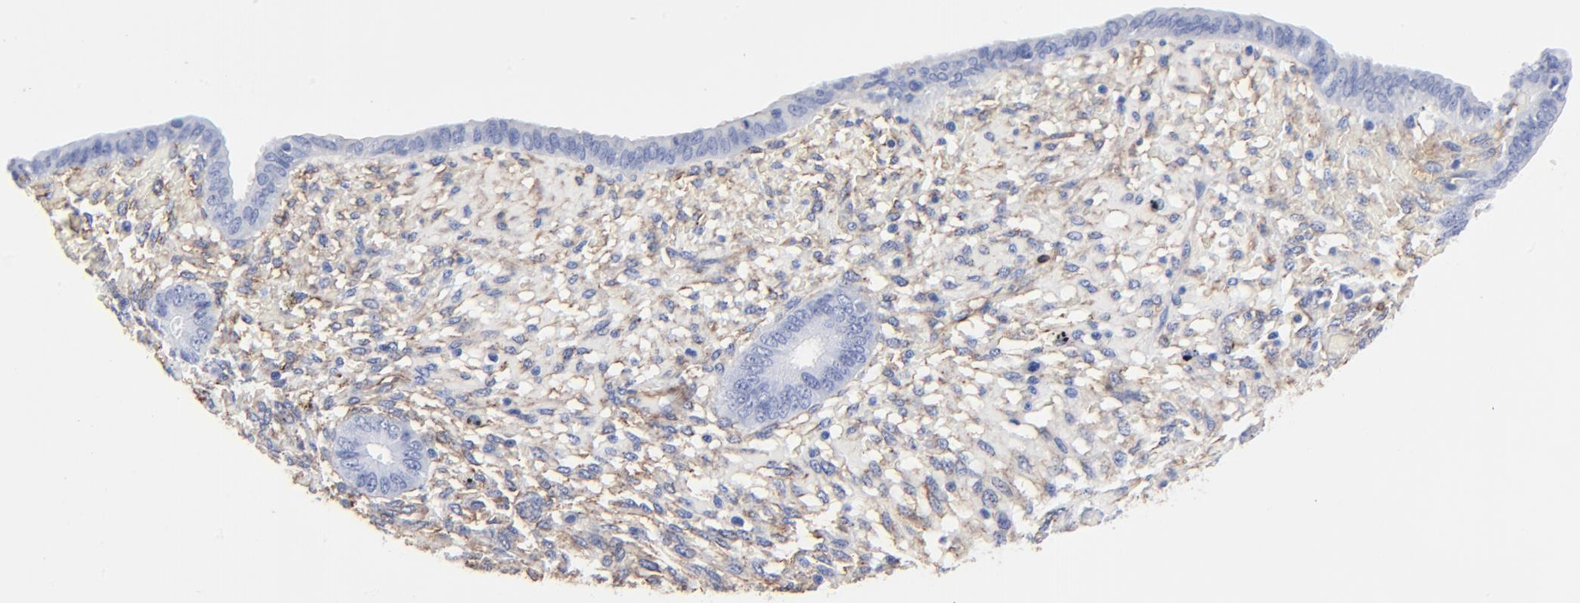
{"staining": {"intensity": "weak", "quantity": ">75%", "location": "cytoplasmic/membranous"}, "tissue": "endometrium", "cell_type": "Cells in endometrial stroma", "image_type": "normal", "snomed": [{"axis": "morphology", "description": "Normal tissue, NOS"}, {"axis": "topography", "description": "Endometrium"}], "caption": "Immunohistochemistry (IHC) (DAB (3,3'-diaminobenzidine)) staining of benign human endometrium reveals weak cytoplasmic/membranous protein staining in approximately >75% of cells in endometrial stroma.", "gene": "CAV1", "patient": {"sex": "female", "age": 42}}